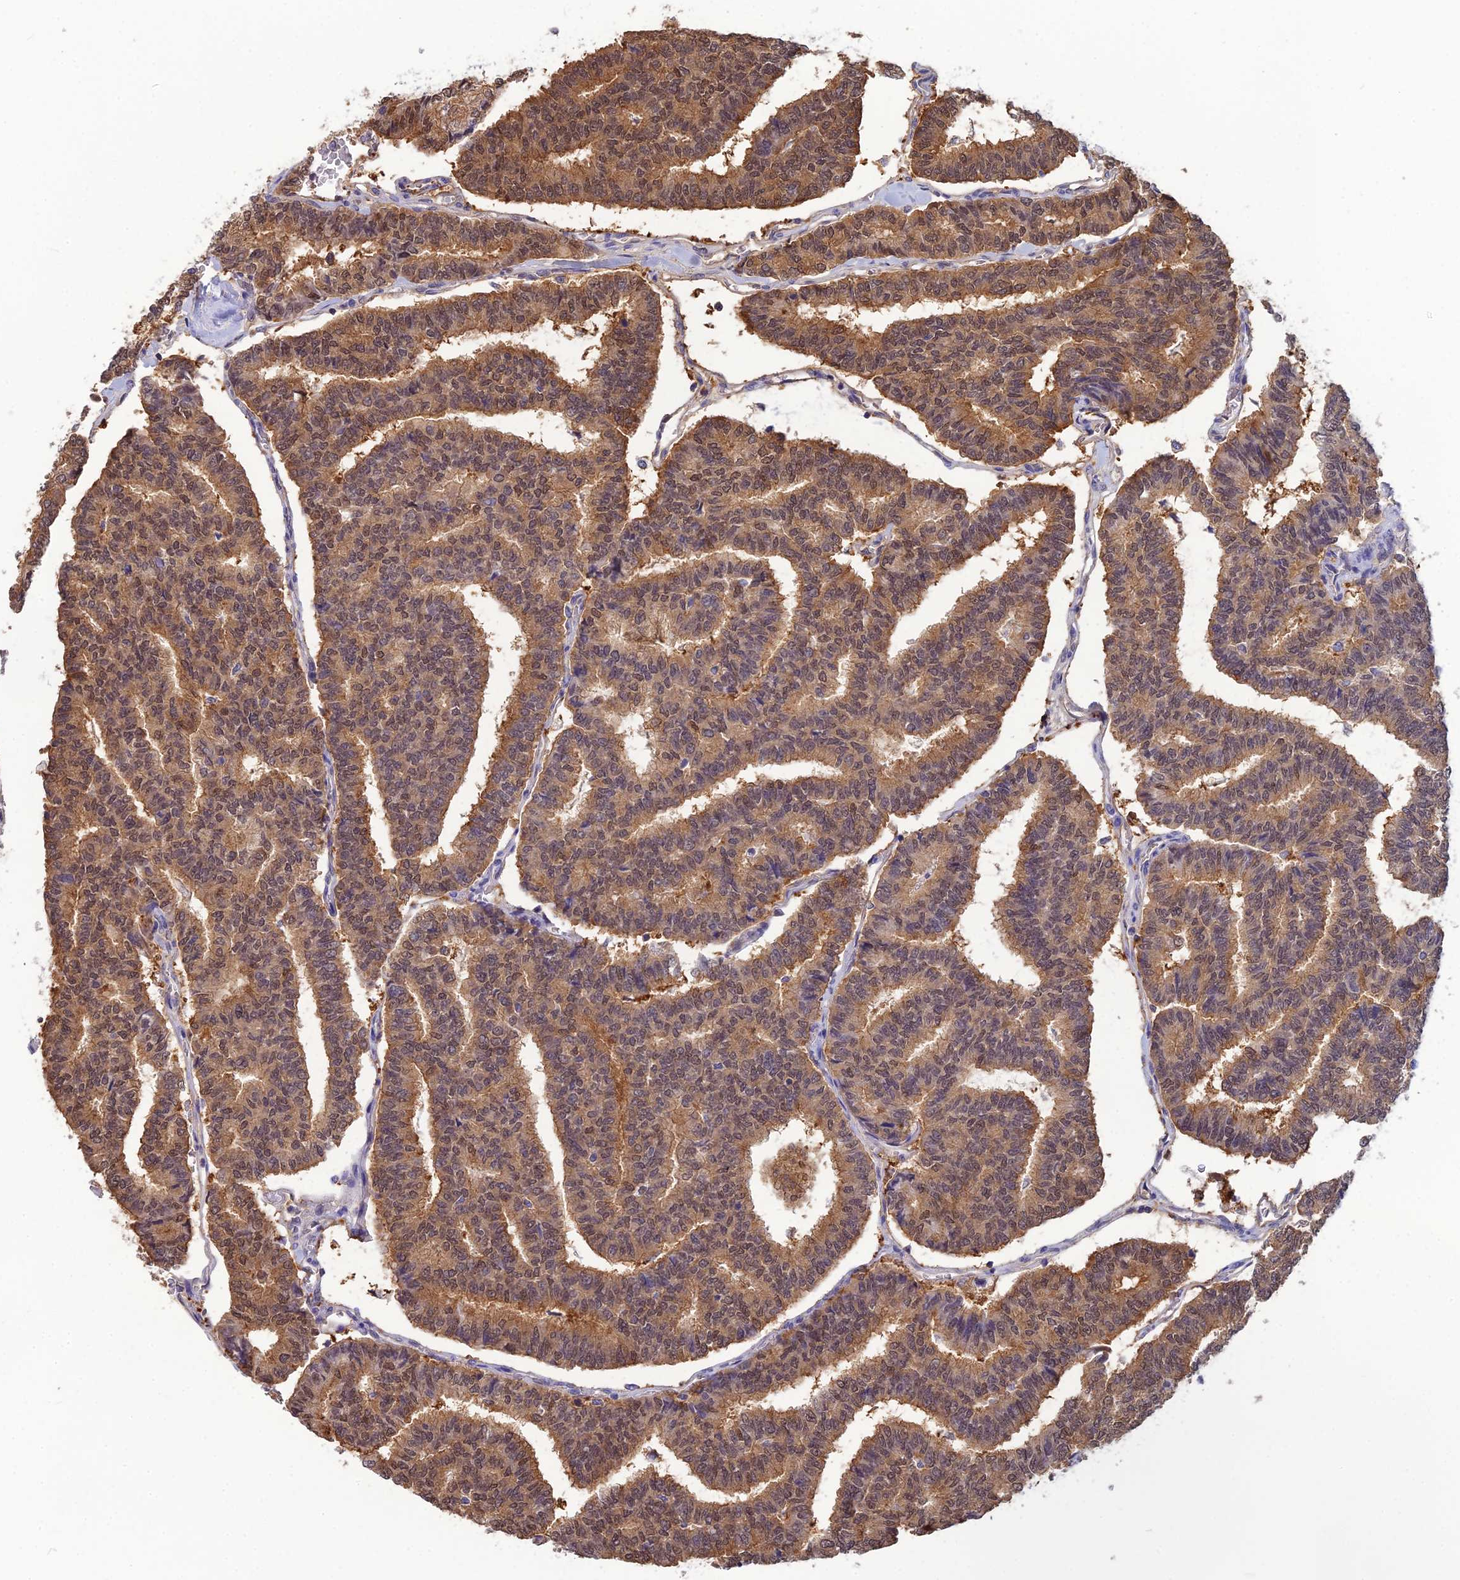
{"staining": {"intensity": "moderate", "quantity": ">75%", "location": "cytoplasmic/membranous,nuclear"}, "tissue": "thyroid cancer", "cell_type": "Tumor cells", "image_type": "cancer", "snomed": [{"axis": "morphology", "description": "Papillary adenocarcinoma, NOS"}, {"axis": "topography", "description": "Thyroid gland"}], "caption": "Protein expression analysis of human papillary adenocarcinoma (thyroid) reveals moderate cytoplasmic/membranous and nuclear expression in approximately >75% of tumor cells. The staining is performed using DAB (3,3'-diaminobenzidine) brown chromogen to label protein expression. The nuclei are counter-stained blue using hematoxylin.", "gene": "HINT1", "patient": {"sex": "female", "age": 35}}